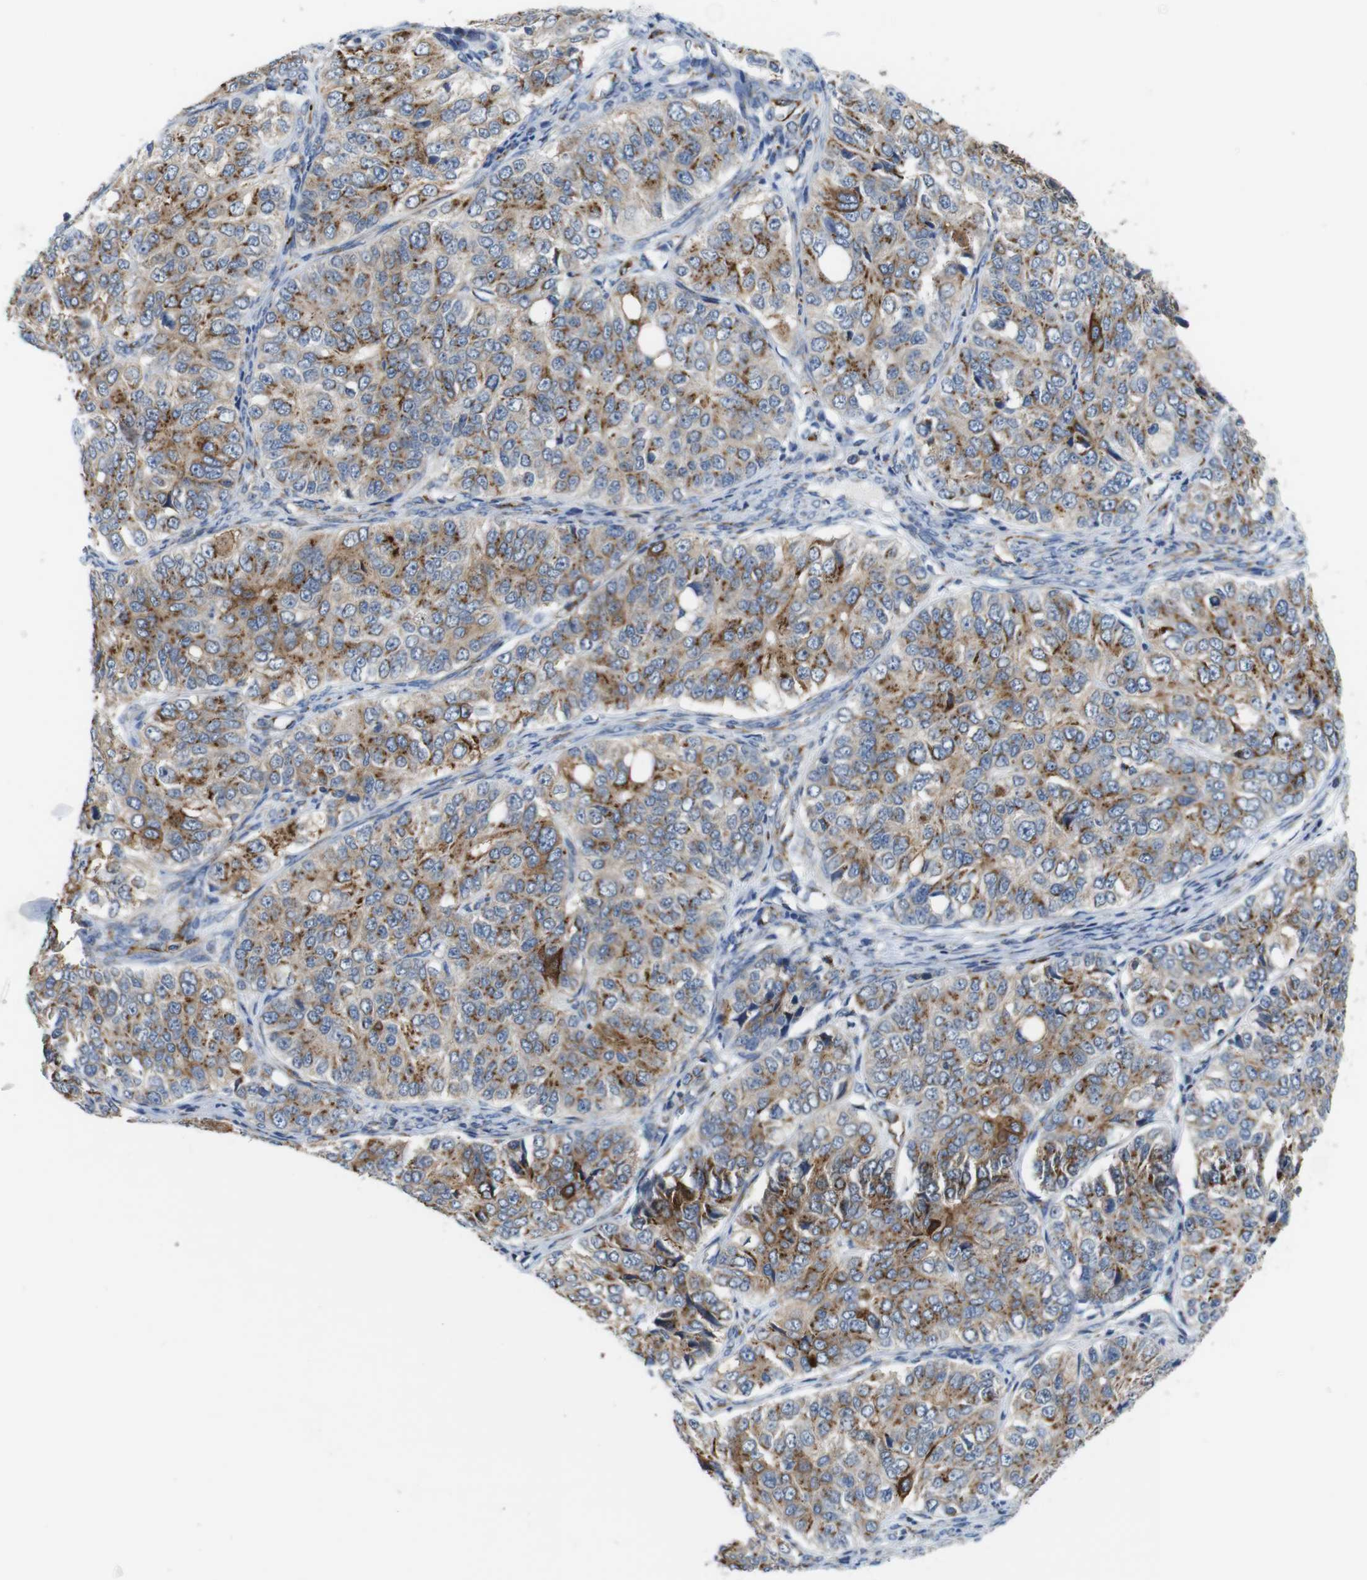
{"staining": {"intensity": "moderate", "quantity": ">75%", "location": "cytoplasmic/membranous"}, "tissue": "ovarian cancer", "cell_type": "Tumor cells", "image_type": "cancer", "snomed": [{"axis": "morphology", "description": "Carcinoma, endometroid"}, {"axis": "topography", "description": "Ovary"}], "caption": "IHC photomicrograph of neoplastic tissue: endometroid carcinoma (ovarian) stained using IHC shows medium levels of moderate protein expression localized specifically in the cytoplasmic/membranous of tumor cells, appearing as a cytoplasmic/membranous brown color.", "gene": "EFCAB14", "patient": {"sex": "female", "age": 51}}